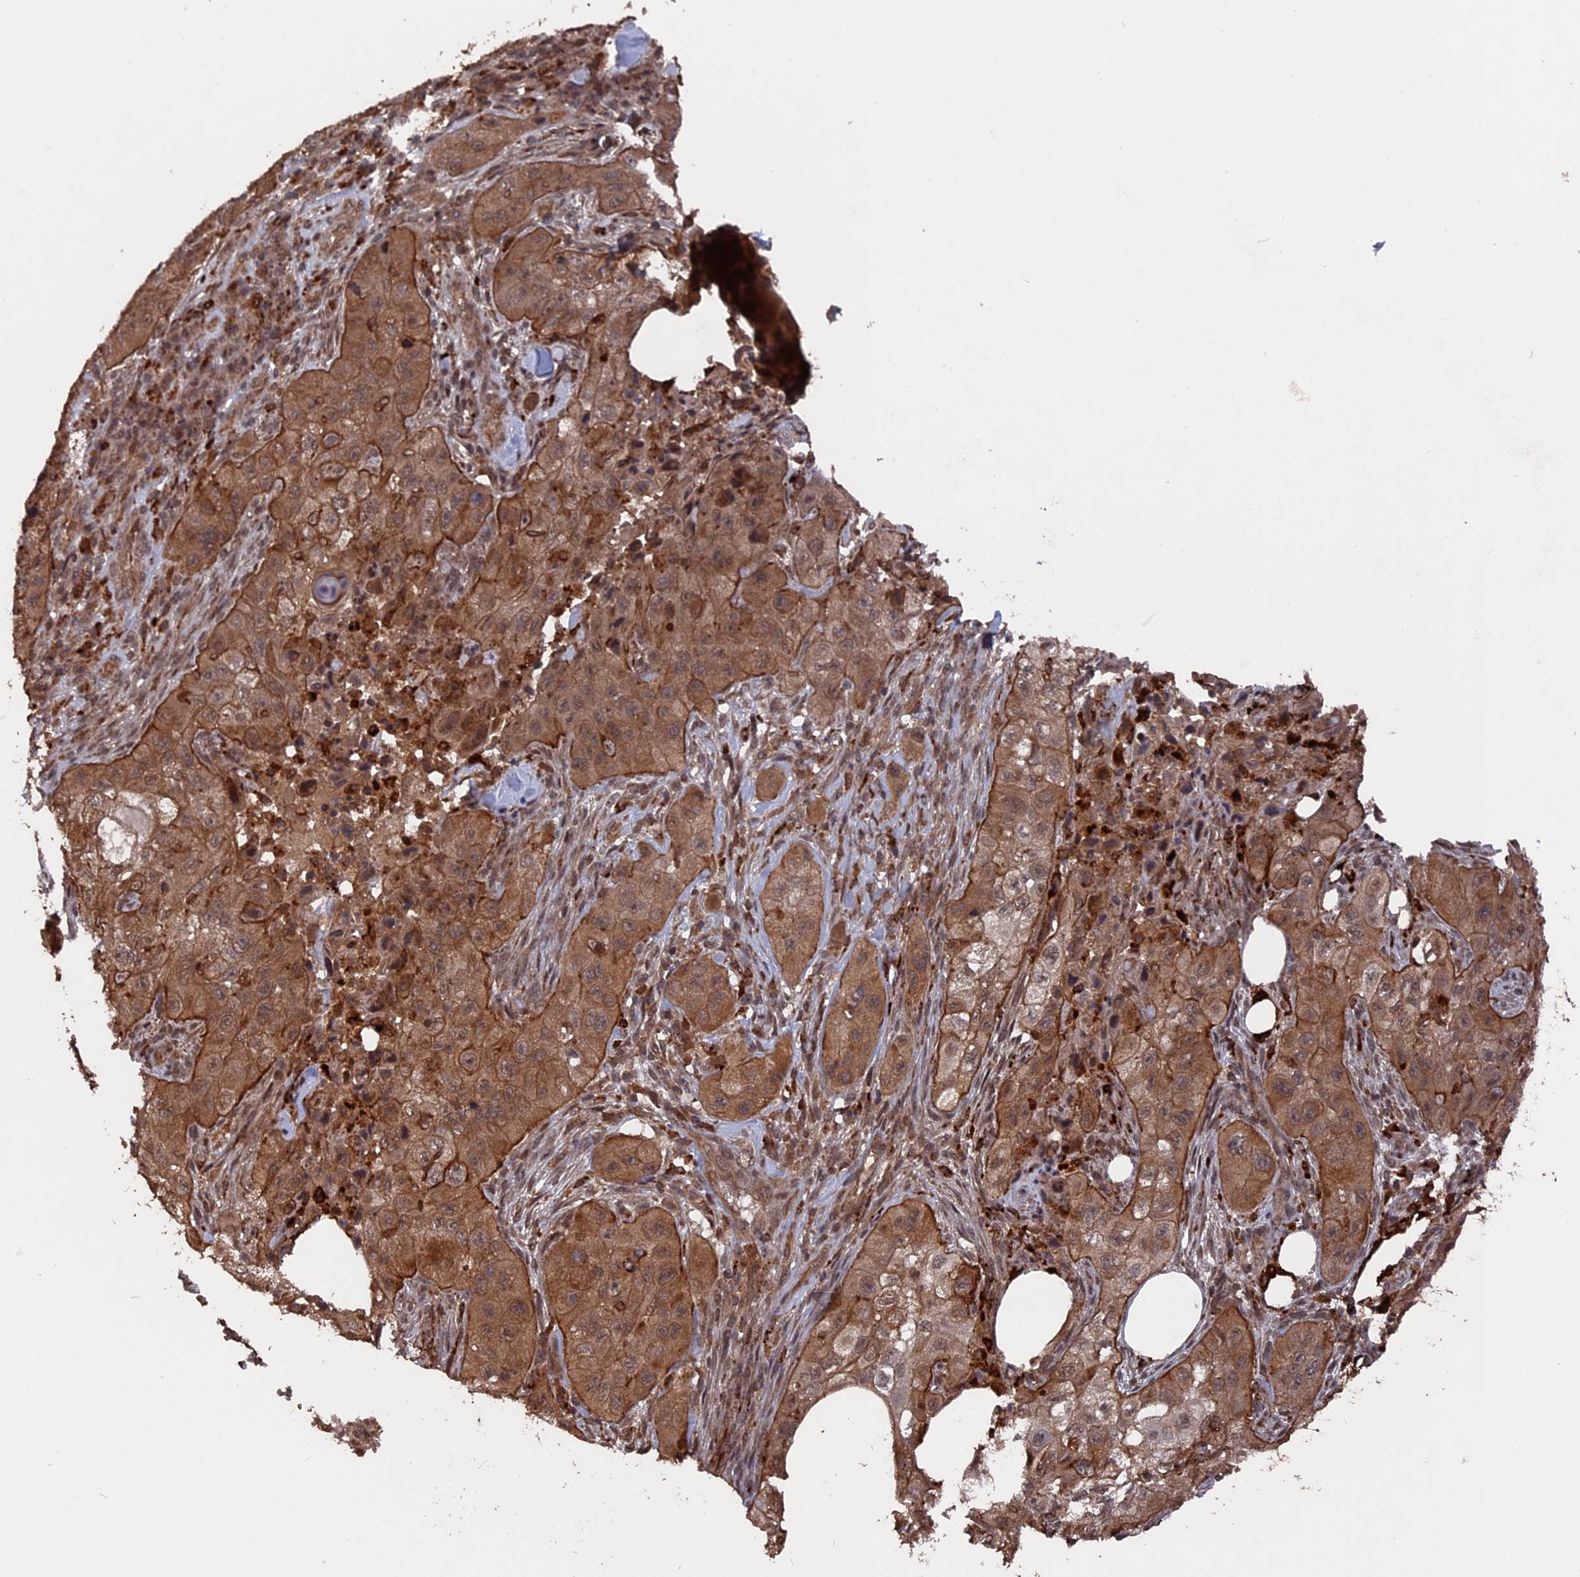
{"staining": {"intensity": "moderate", "quantity": ">75%", "location": "cytoplasmic/membranous"}, "tissue": "skin cancer", "cell_type": "Tumor cells", "image_type": "cancer", "snomed": [{"axis": "morphology", "description": "Squamous cell carcinoma, NOS"}, {"axis": "topography", "description": "Skin"}, {"axis": "topography", "description": "Subcutis"}], "caption": "Human skin cancer stained for a protein (brown) displays moderate cytoplasmic/membranous positive staining in approximately >75% of tumor cells.", "gene": "TELO2", "patient": {"sex": "male", "age": 73}}